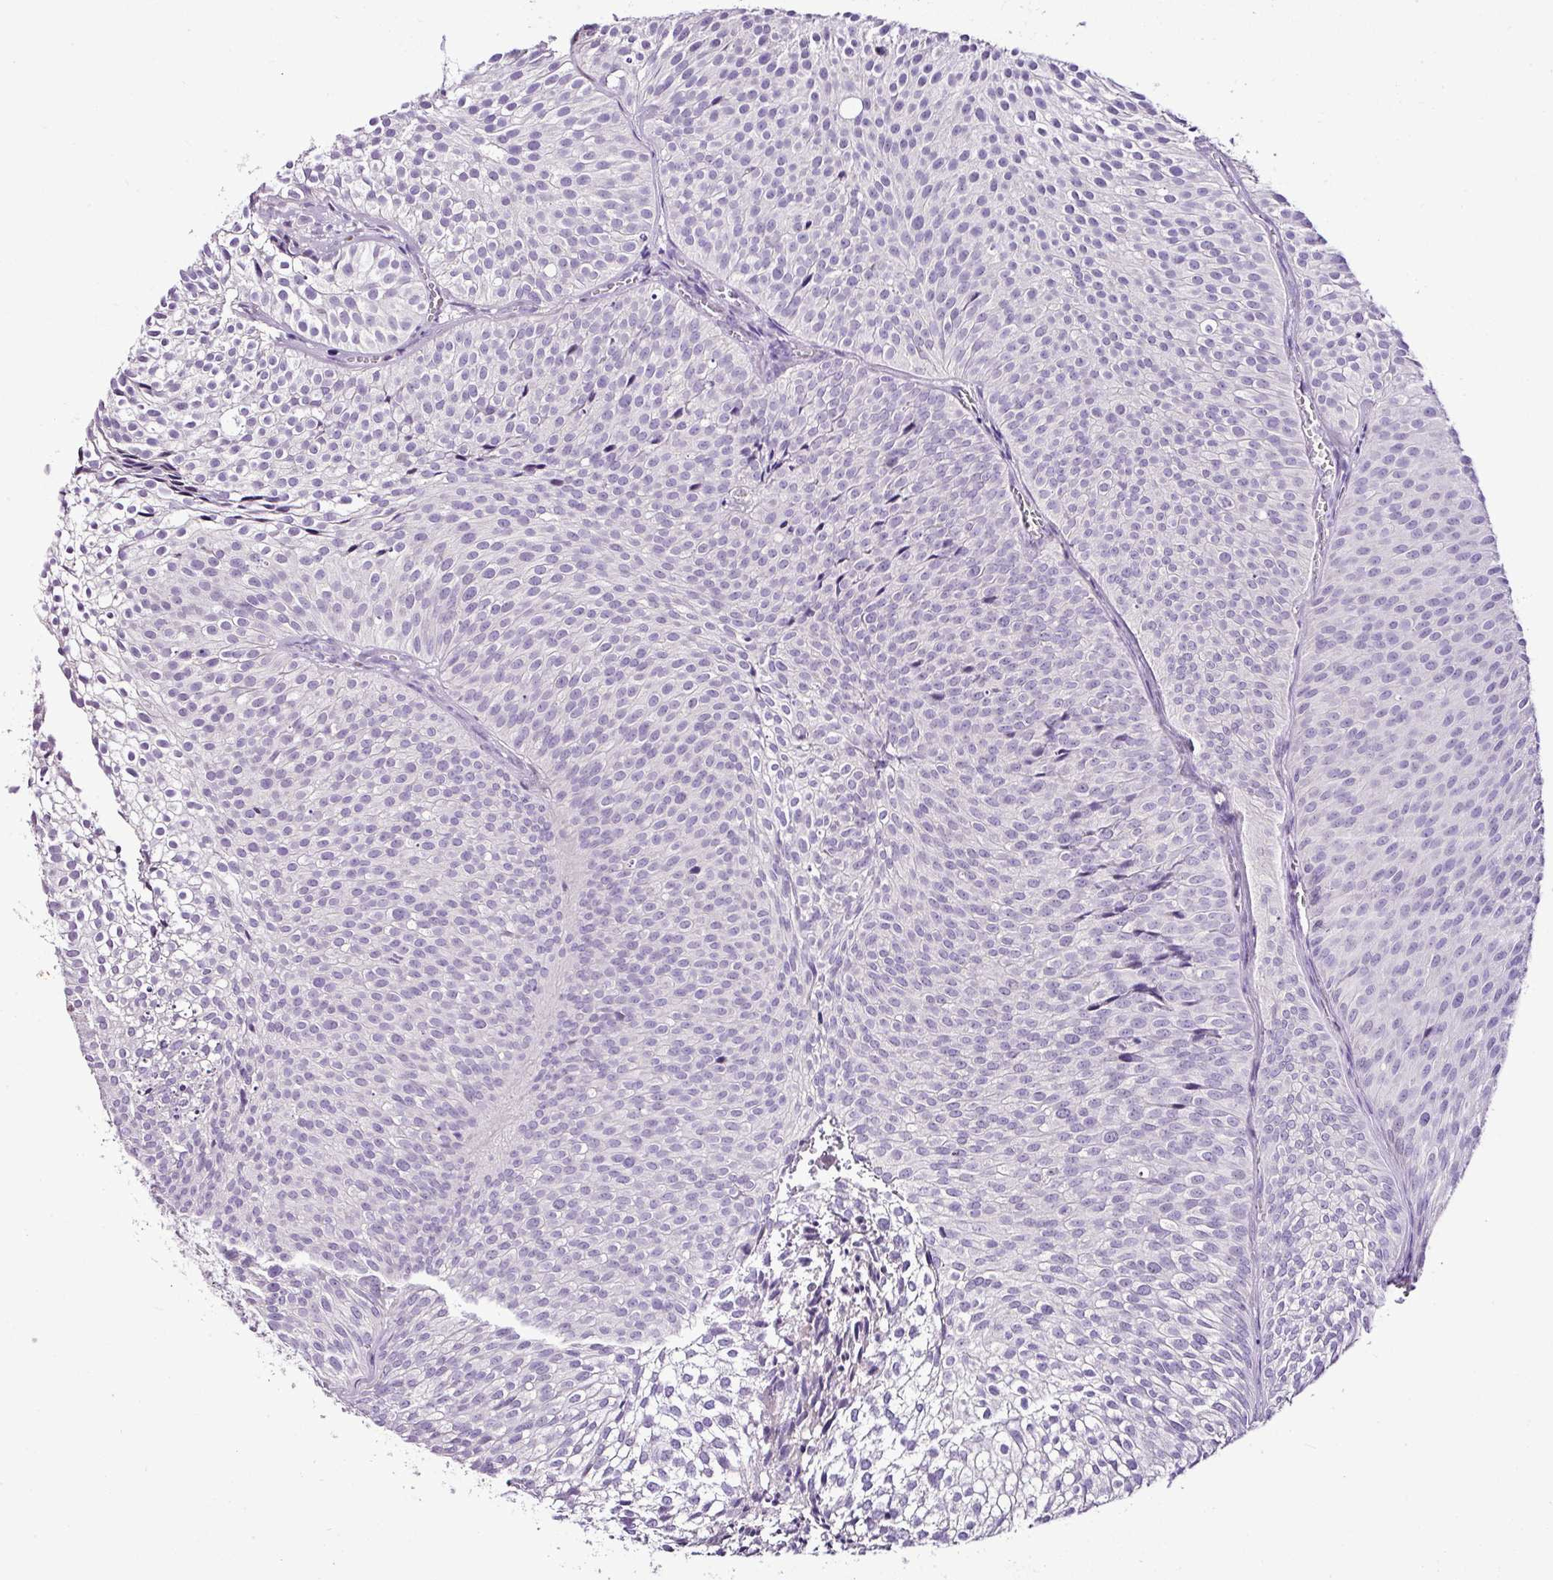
{"staining": {"intensity": "negative", "quantity": "none", "location": "none"}, "tissue": "urothelial cancer", "cell_type": "Tumor cells", "image_type": "cancer", "snomed": [{"axis": "morphology", "description": "Urothelial carcinoma, Low grade"}, {"axis": "topography", "description": "Urinary bladder"}], "caption": "There is no significant expression in tumor cells of low-grade urothelial carcinoma.", "gene": "ESR1", "patient": {"sex": "male", "age": 91}}